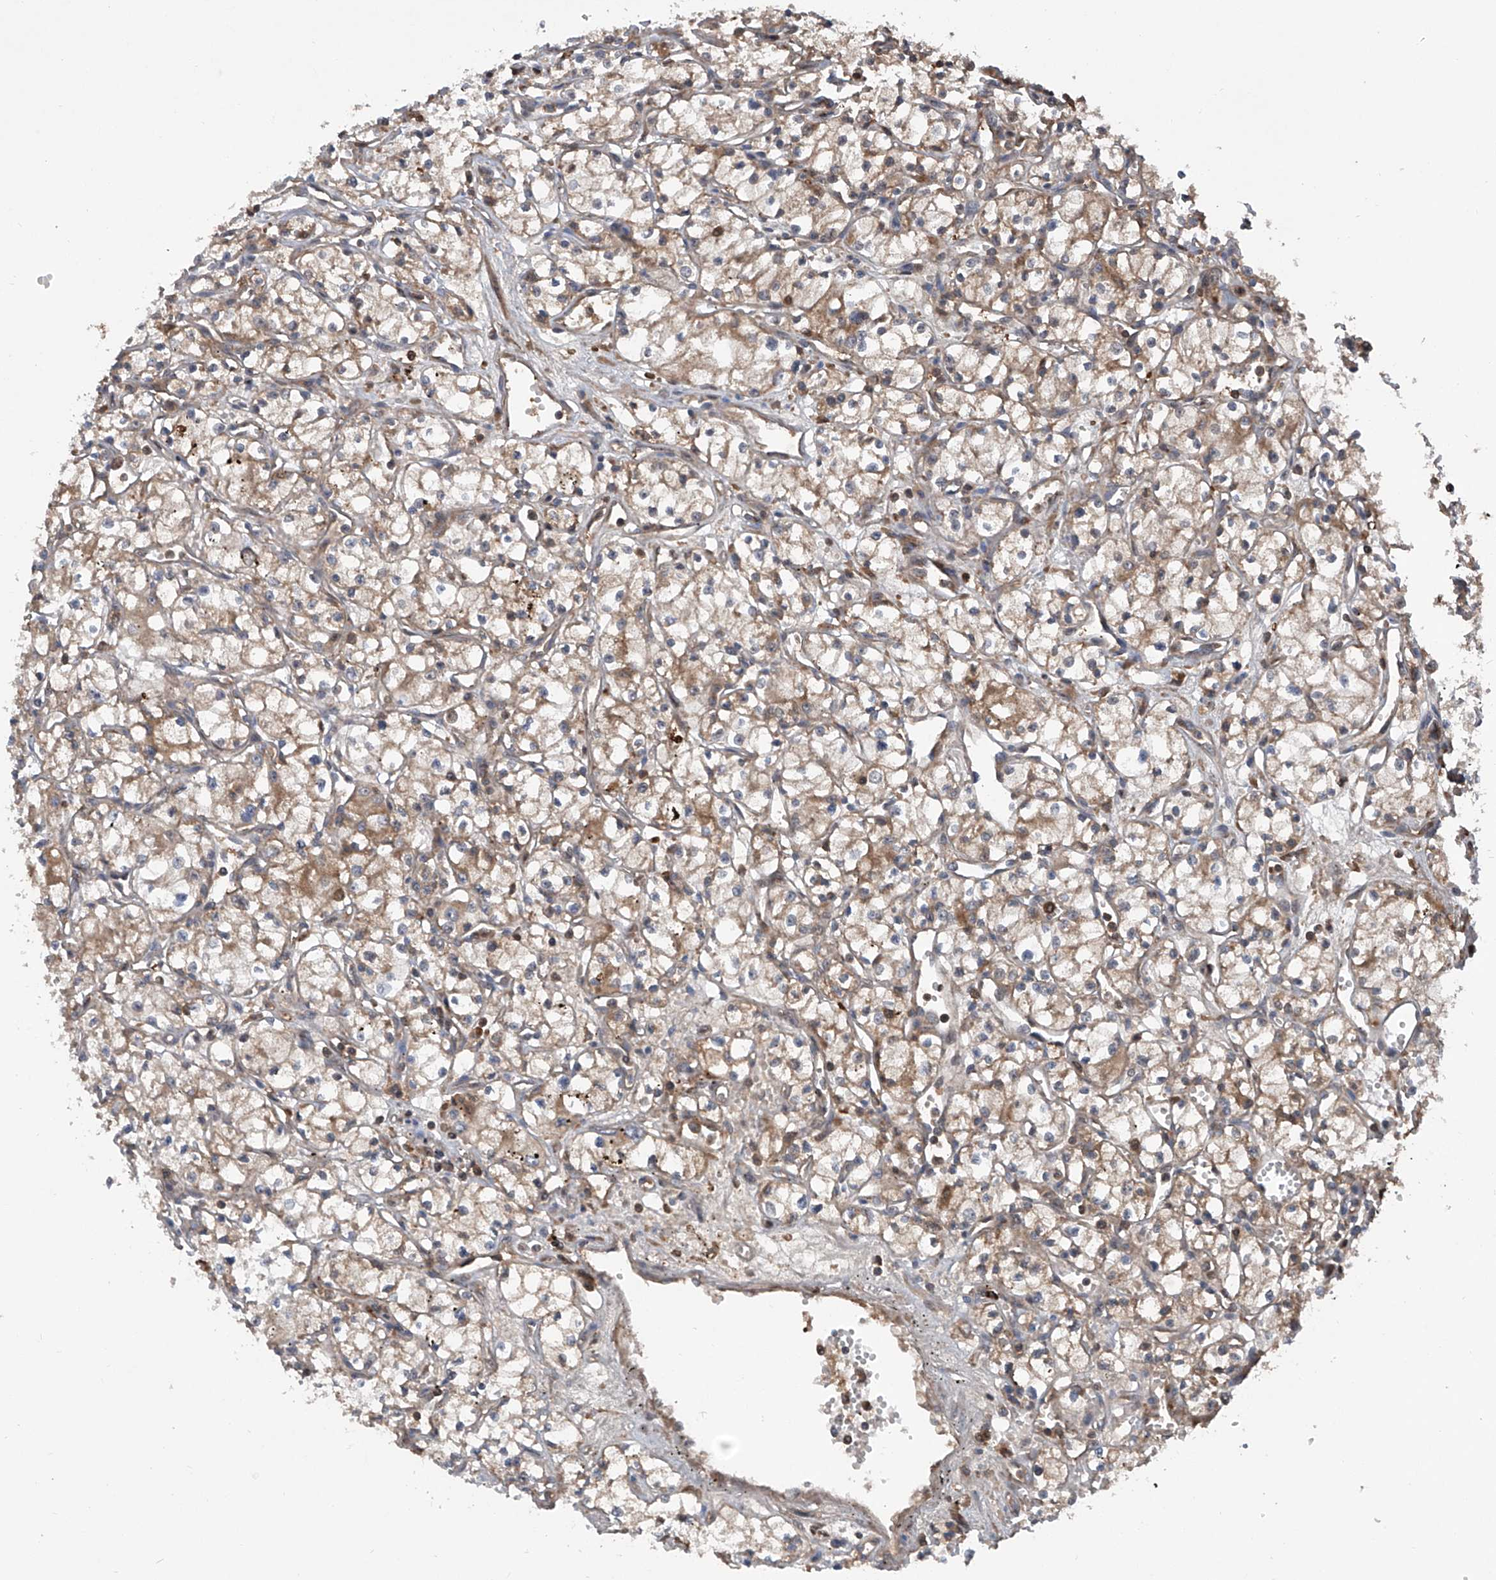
{"staining": {"intensity": "moderate", "quantity": ">75%", "location": "cytoplasmic/membranous"}, "tissue": "renal cancer", "cell_type": "Tumor cells", "image_type": "cancer", "snomed": [{"axis": "morphology", "description": "Adenocarcinoma, NOS"}, {"axis": "topography", "description": "Kidney"}], "caption": "Protein analysis of renal adenocarcinoma tissue displays moderate cytoplasmic/membranous staining in approximately >75% of tumor cells. (IHC, brightfield microscopy, high magnification).", "gene": "ASCC3", "patient": {"sex": "male", "age": 59}}